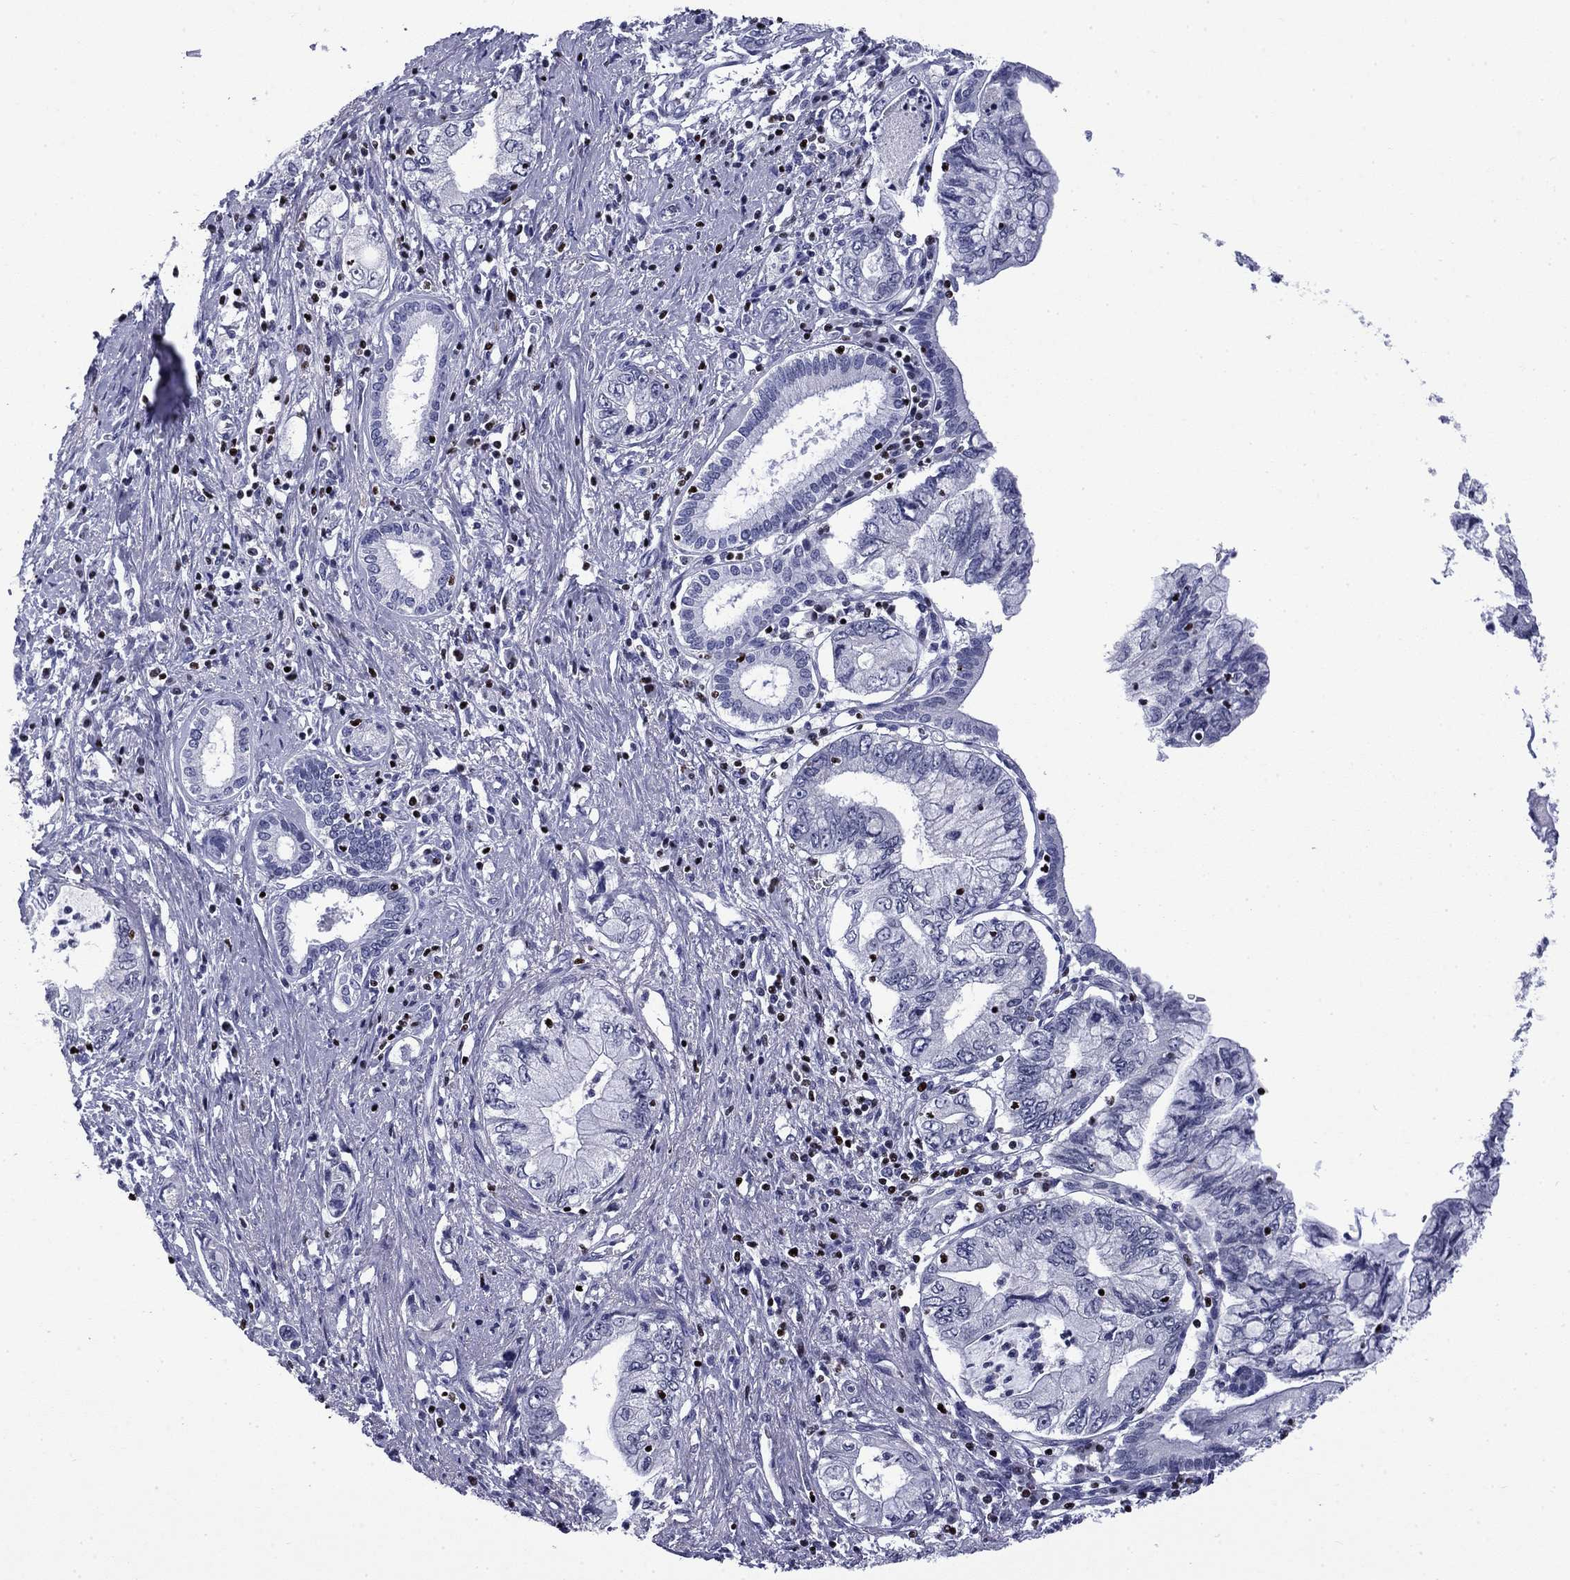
{"staining": {"intensity": "negative", "quantity": "none", "location": "none"}, "tissue": "pancreatic cancer", "cell_type": "Tumor cells", "image_type": "cancer", "snomed": [{"axis": "morphology", "description": "Adenocarcinoma, NOS"}, {"axis": "topography", "description": "Pancreas"}], "caption": "Tumor cells show no significant staining in pancreatic cancer (adenocarcinoma).", "gene": "IKZF3", "patient": {"sex": "female", "age": 73}}